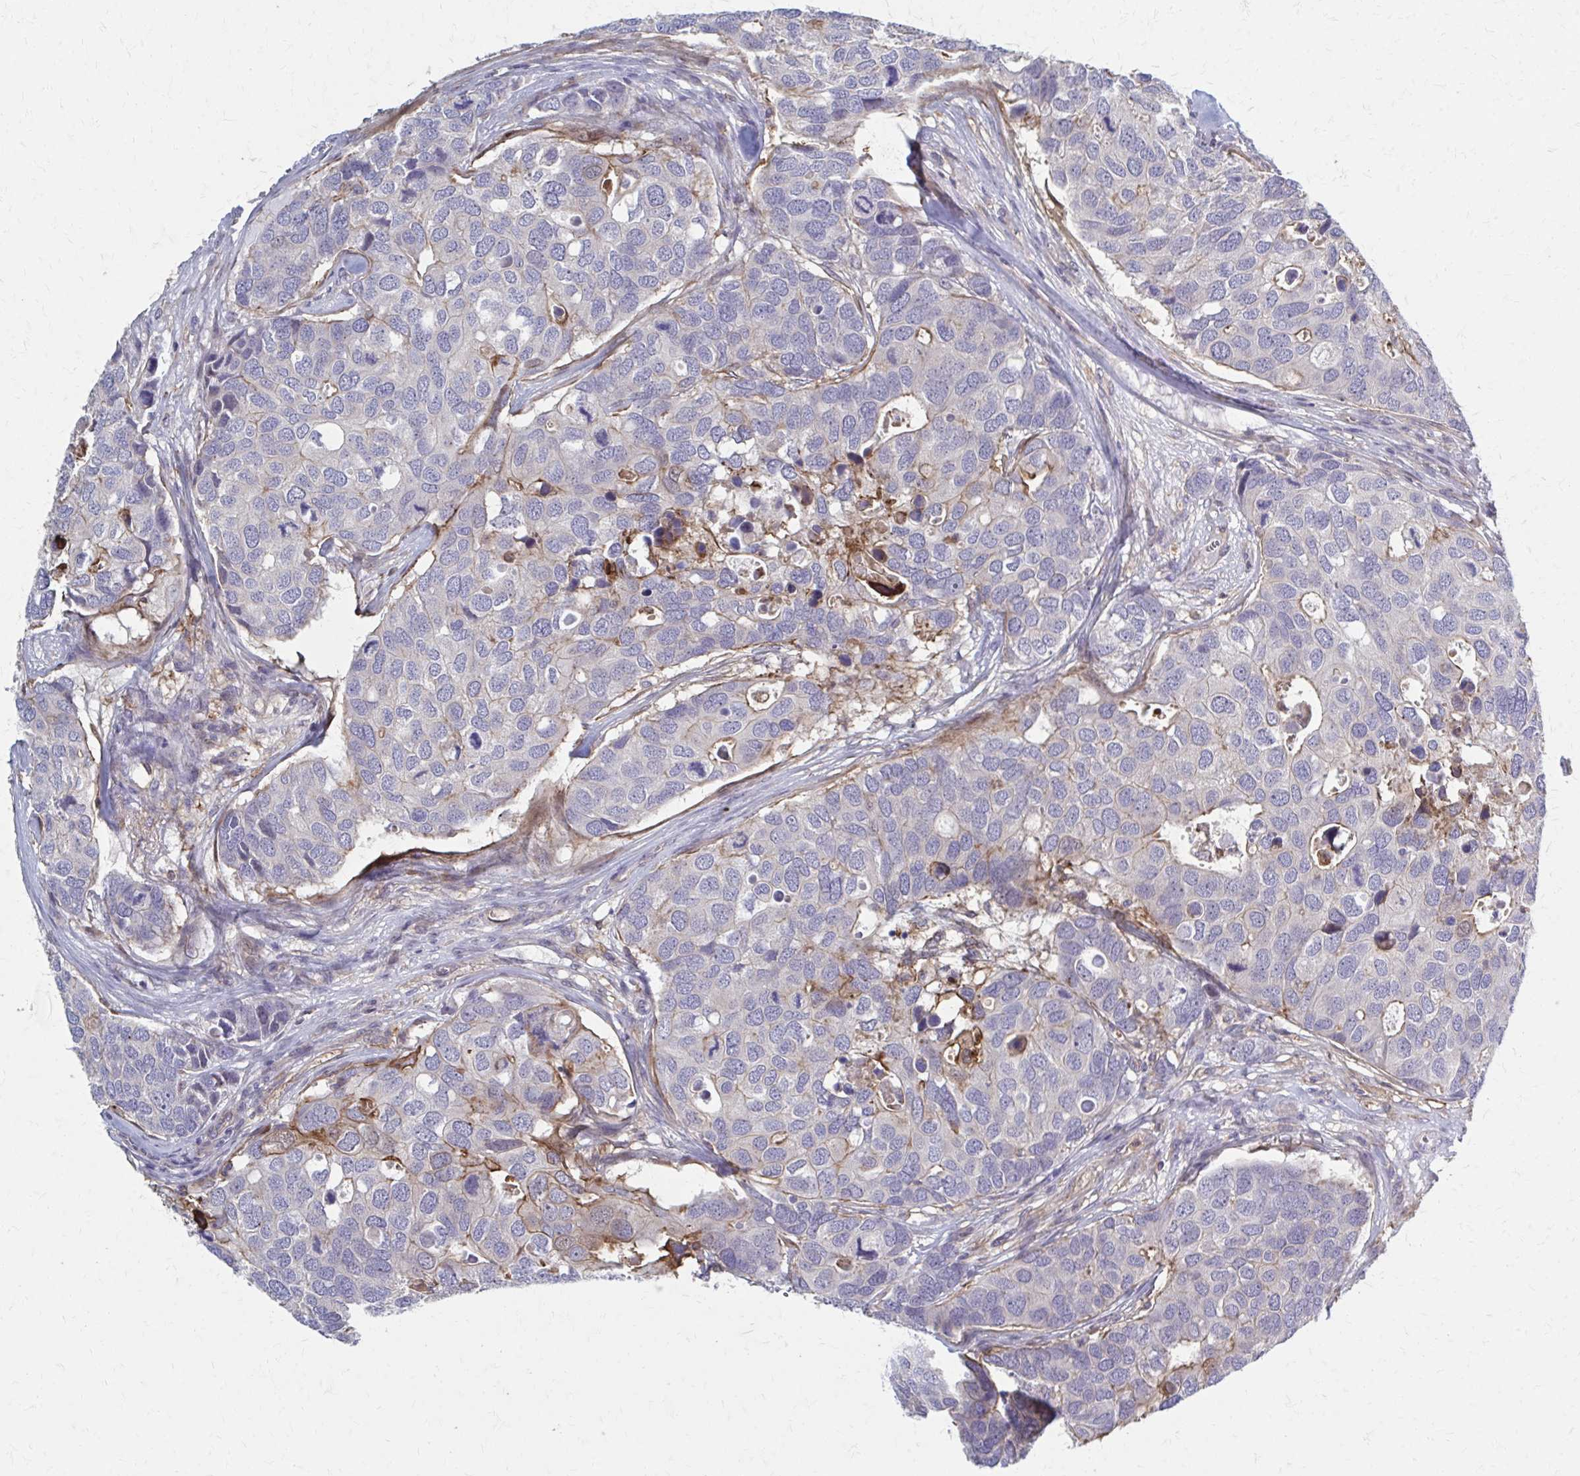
{"staining": {"intensity": "weak", "quantity": "<25%", "location": "cytoplasmic/membranous"}, "tissue": "breast cancer", "cell_type": "Tumor cells", "image_type": "cancer", "snomed": [{"axis": "morphology", "description": "Duct carcinoma"}, {"axis": "topography", "description": "Breast"}], "caption": "The immunohistochemistry (IHC) photomicrograph has no significant expression in tumor cells of breast cancer (invasive ductal carcinoma) tissue.", "gene": "MMP14", "patient": {"sex": "female", "age": 83}}